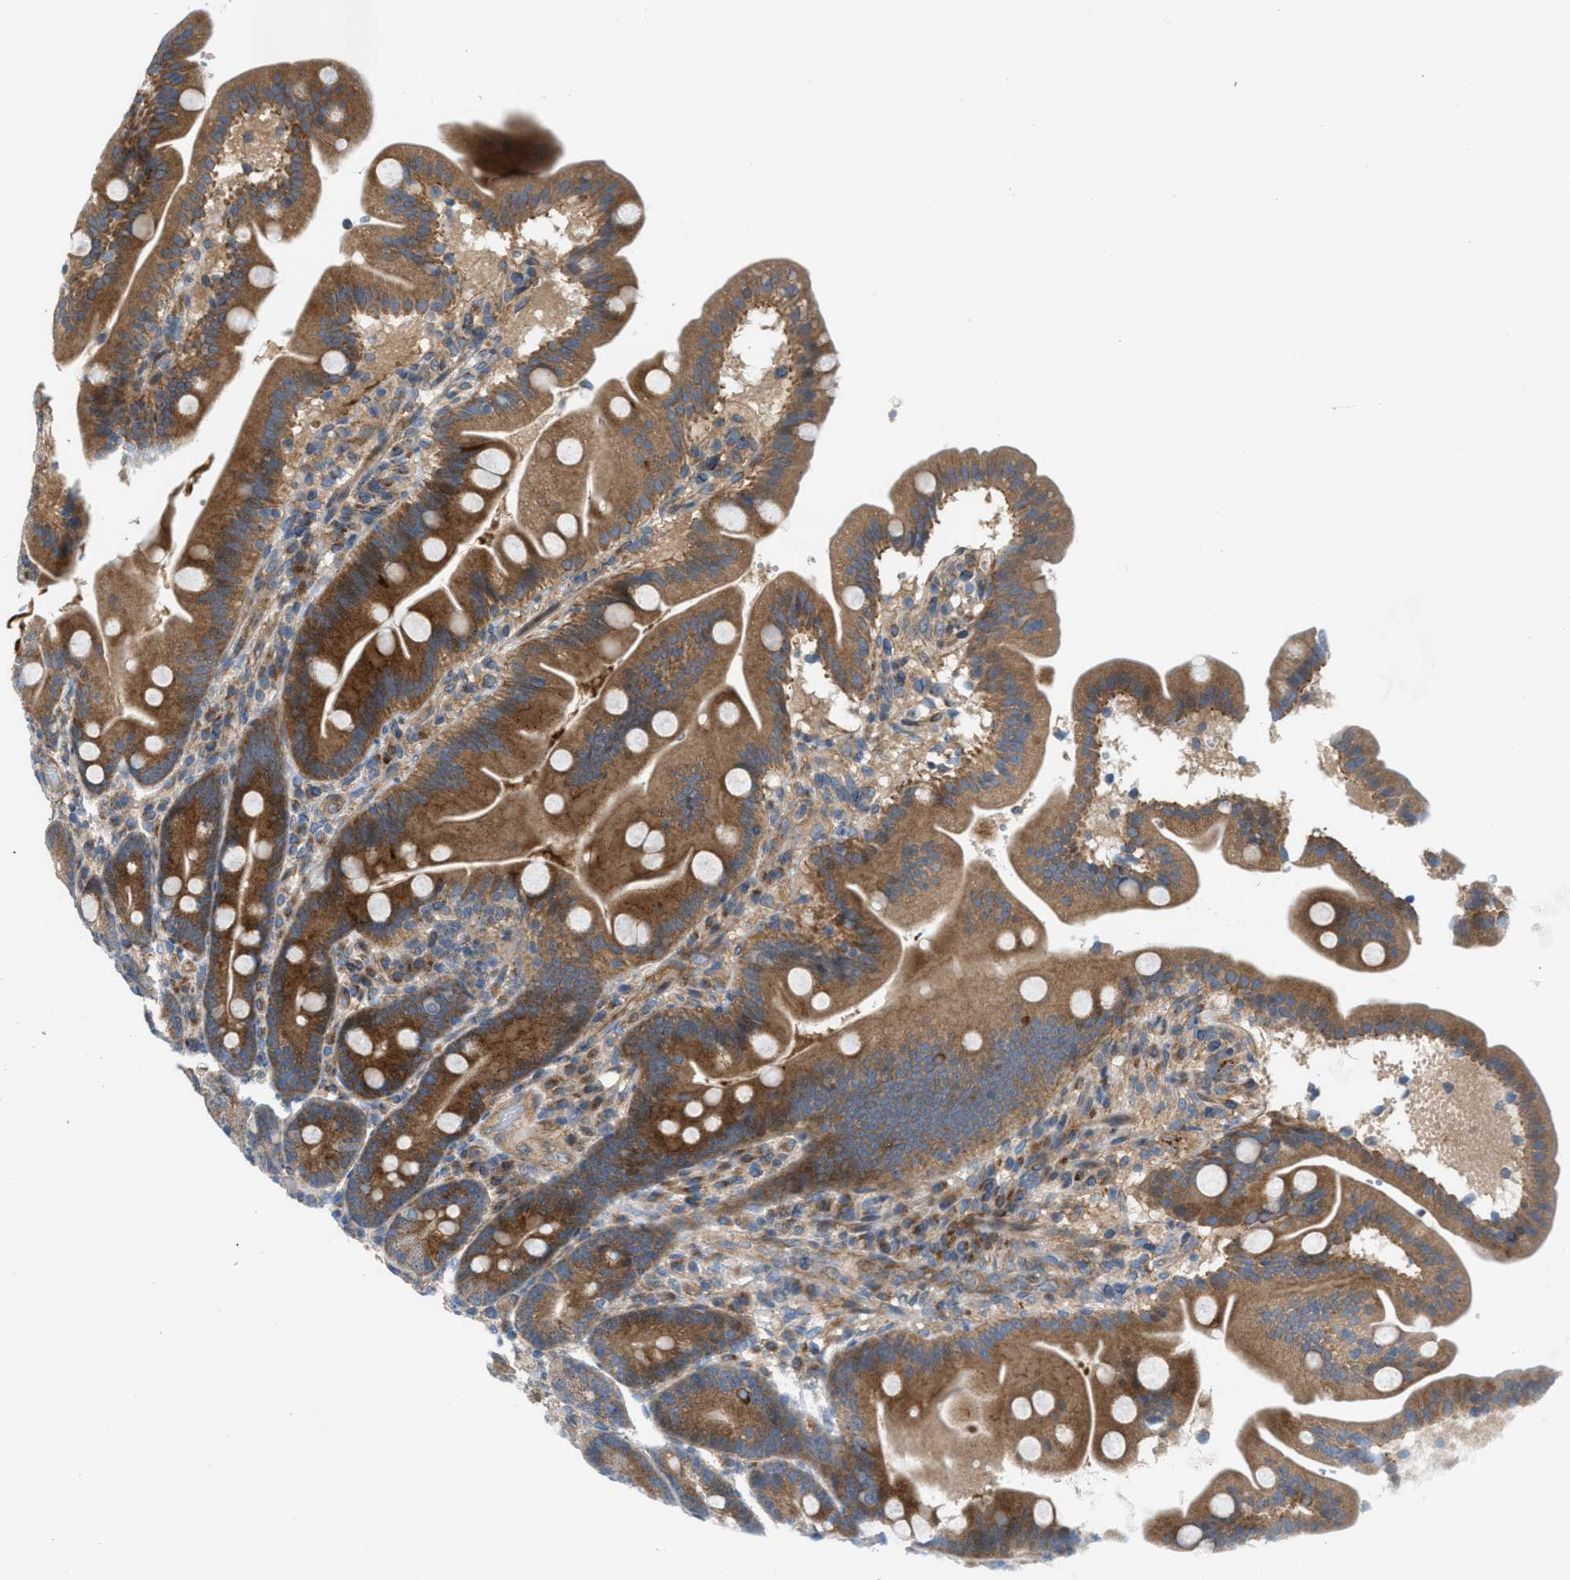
{"staining": {"intensity": "moderate", "quantity": ">75%", "location": "cytoplasmic/membranous"}, "tissue": "duodenum", "cell_type": "Glandular cells", "image_type": "normal", "snomed": [{"axis": "morphology", "description": "Normal tissue, NOS"}, {"axis": "topography", "description": "Duodenum"}], "caption": "A medium amount of moderate cytoplasmic/membranous staining is appreciated in approximately >75% of glandular cells in normal duodenum. (brown staining indicates protein expression, while blue staining denotes nuclei).", "gene": "CYB5D1", "patient": {"sex": "male", "age": 54}}